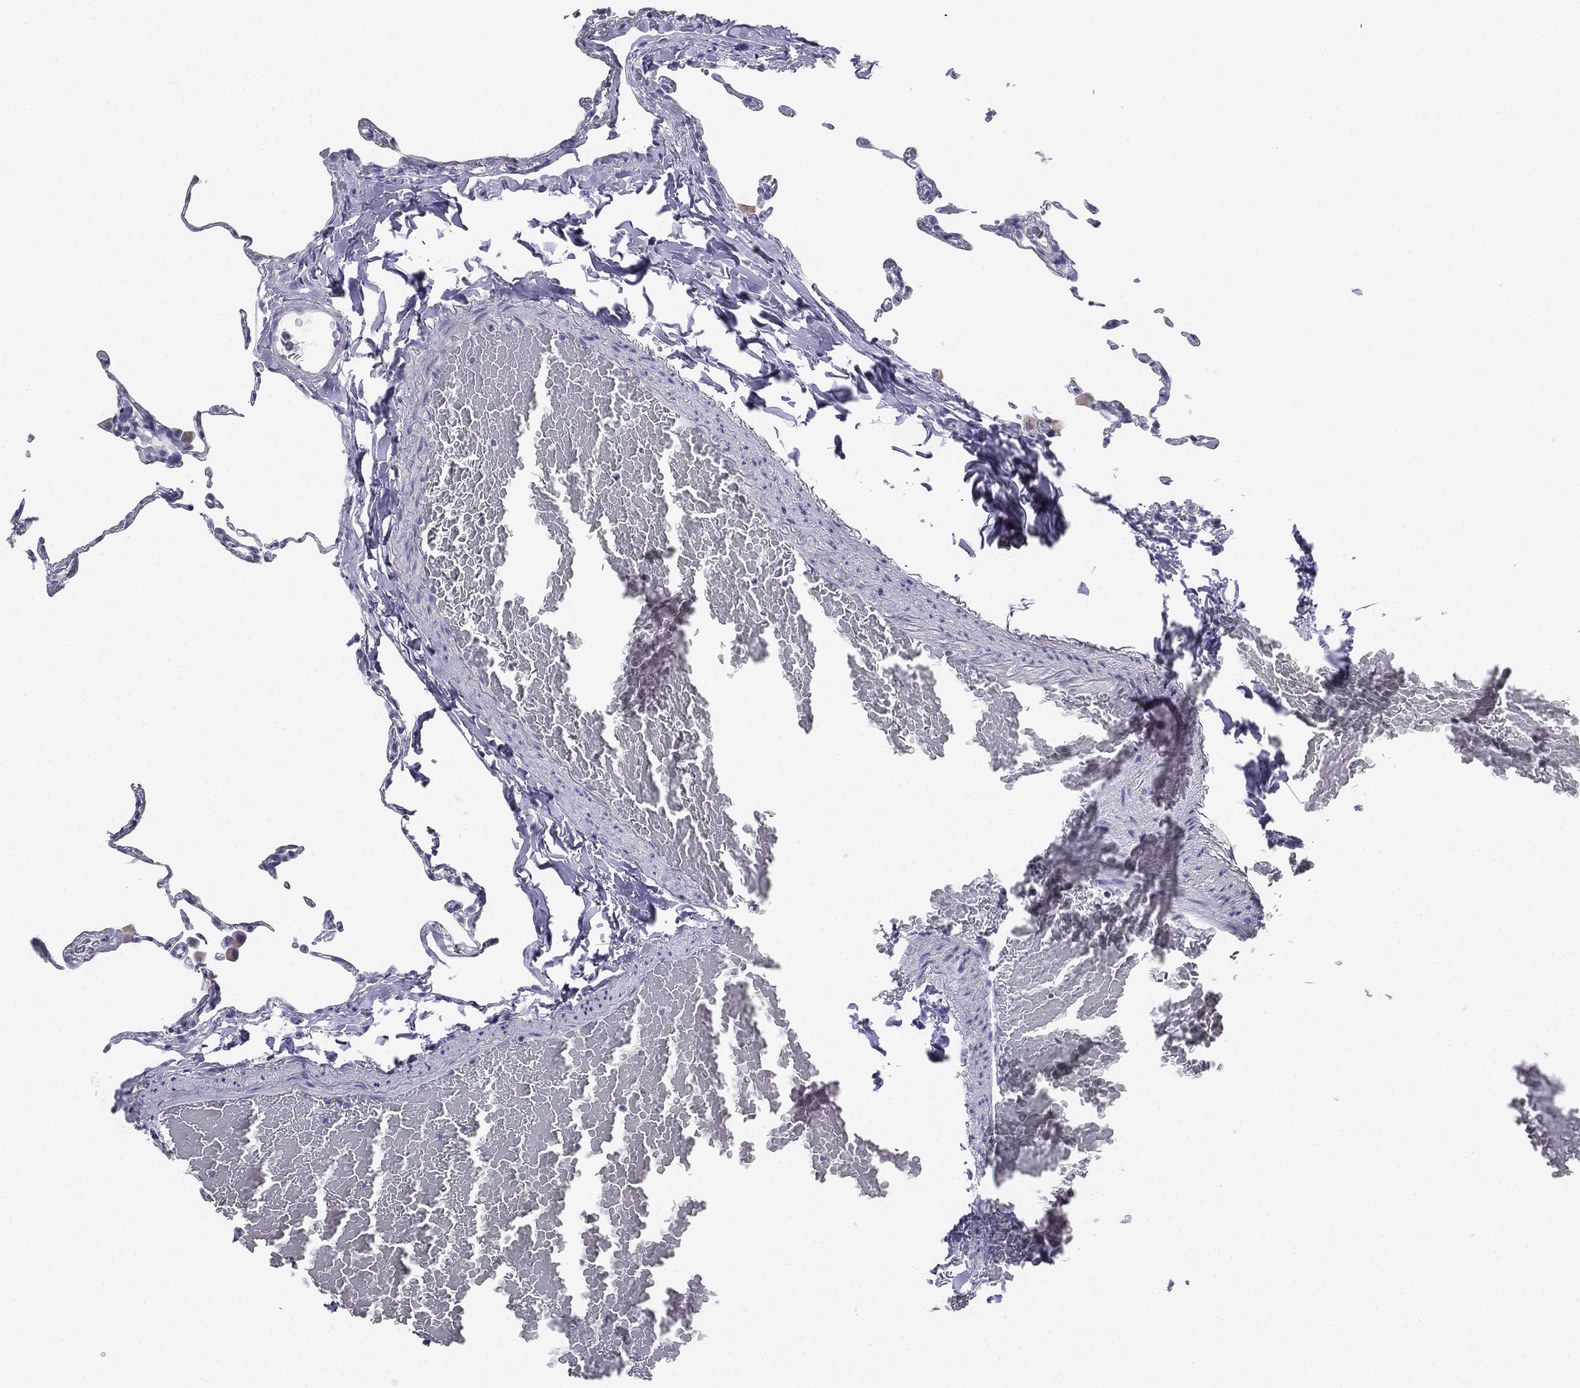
{"staining": {"intensity": "negative", "quantity": "none", "location": "none"}, "tissue": "lung", "cell_type": "Alveolar cells", "image_type": "normal", "snomed": [{"axis": "morphology", "description": "Normal tissue, NOS"}, {"axis": "topography", "description": "Lung"}], "caption": "The photomicrograph displays no staining of alveolar cells in benign lung.", "gene": "ALOXE3", "patient": {"sex": "female", "age": 57}}